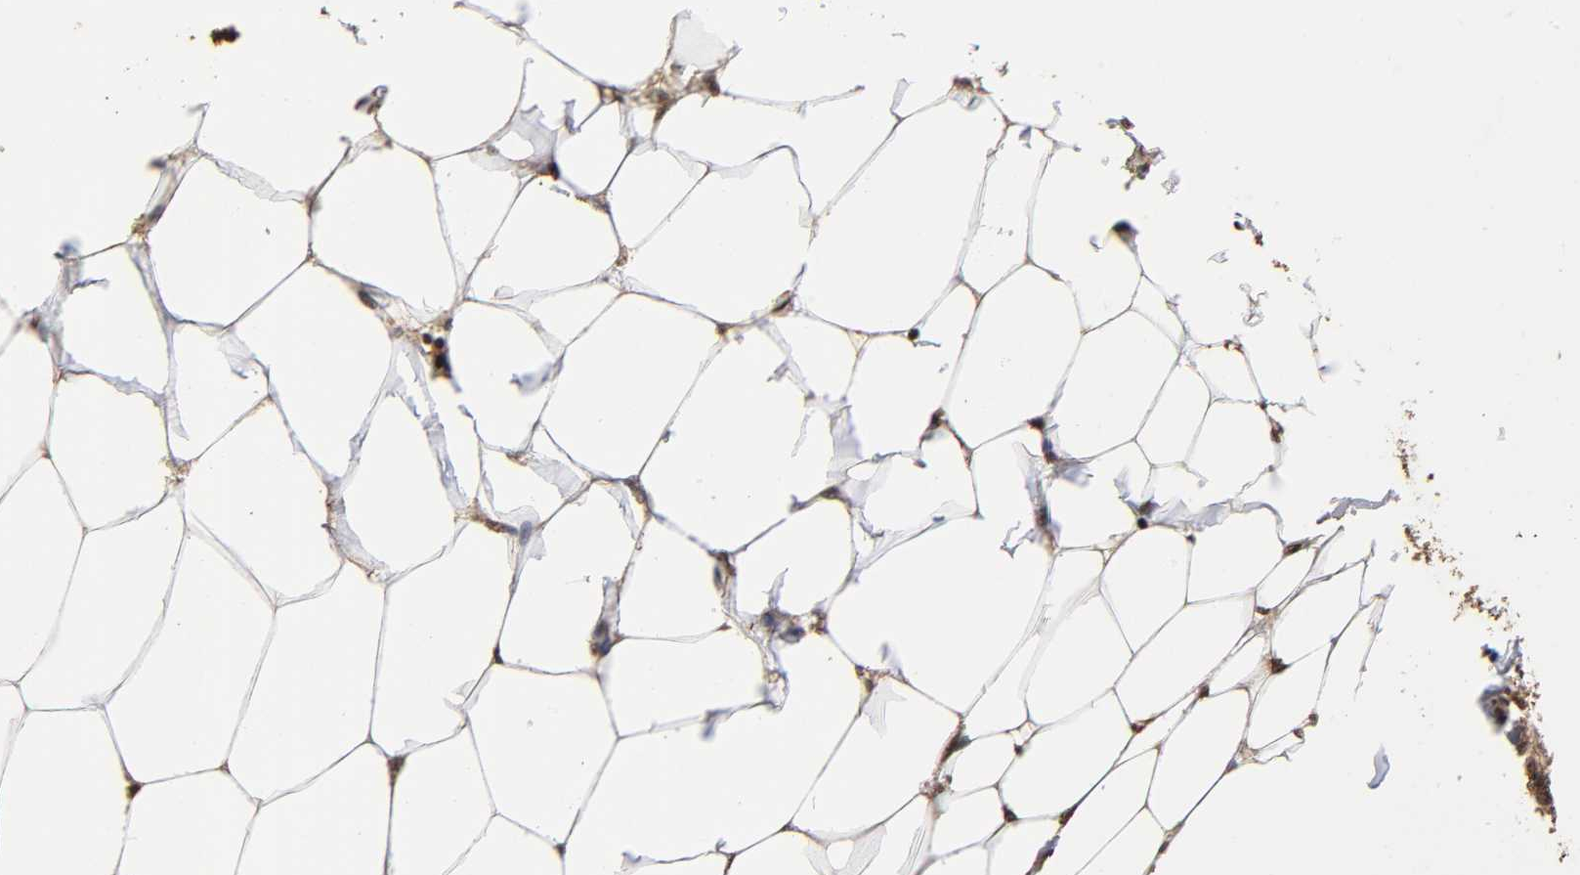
{"staining": {"intensity": "strong", "quantity": ">75%", "location": "cytoplasmic/membranous,nuclear"}, "tissue": "breast cancer", "cell_type": "Tumor cells", "image_type": "cancer", "snomed": [{"axis": "morphology", "description": "Duct carcinoma"}, {"axis": "topography", "description": "Breast"}], "caption": "Protein staining reveals strong cytoplasmic/membranous and nuclear expression in approximately >75% of tumor cells in breast cancer (infiltrating ductal carcinoma).", "gene": "RNF122", "patient": {"sex": "female", "age": 80}}